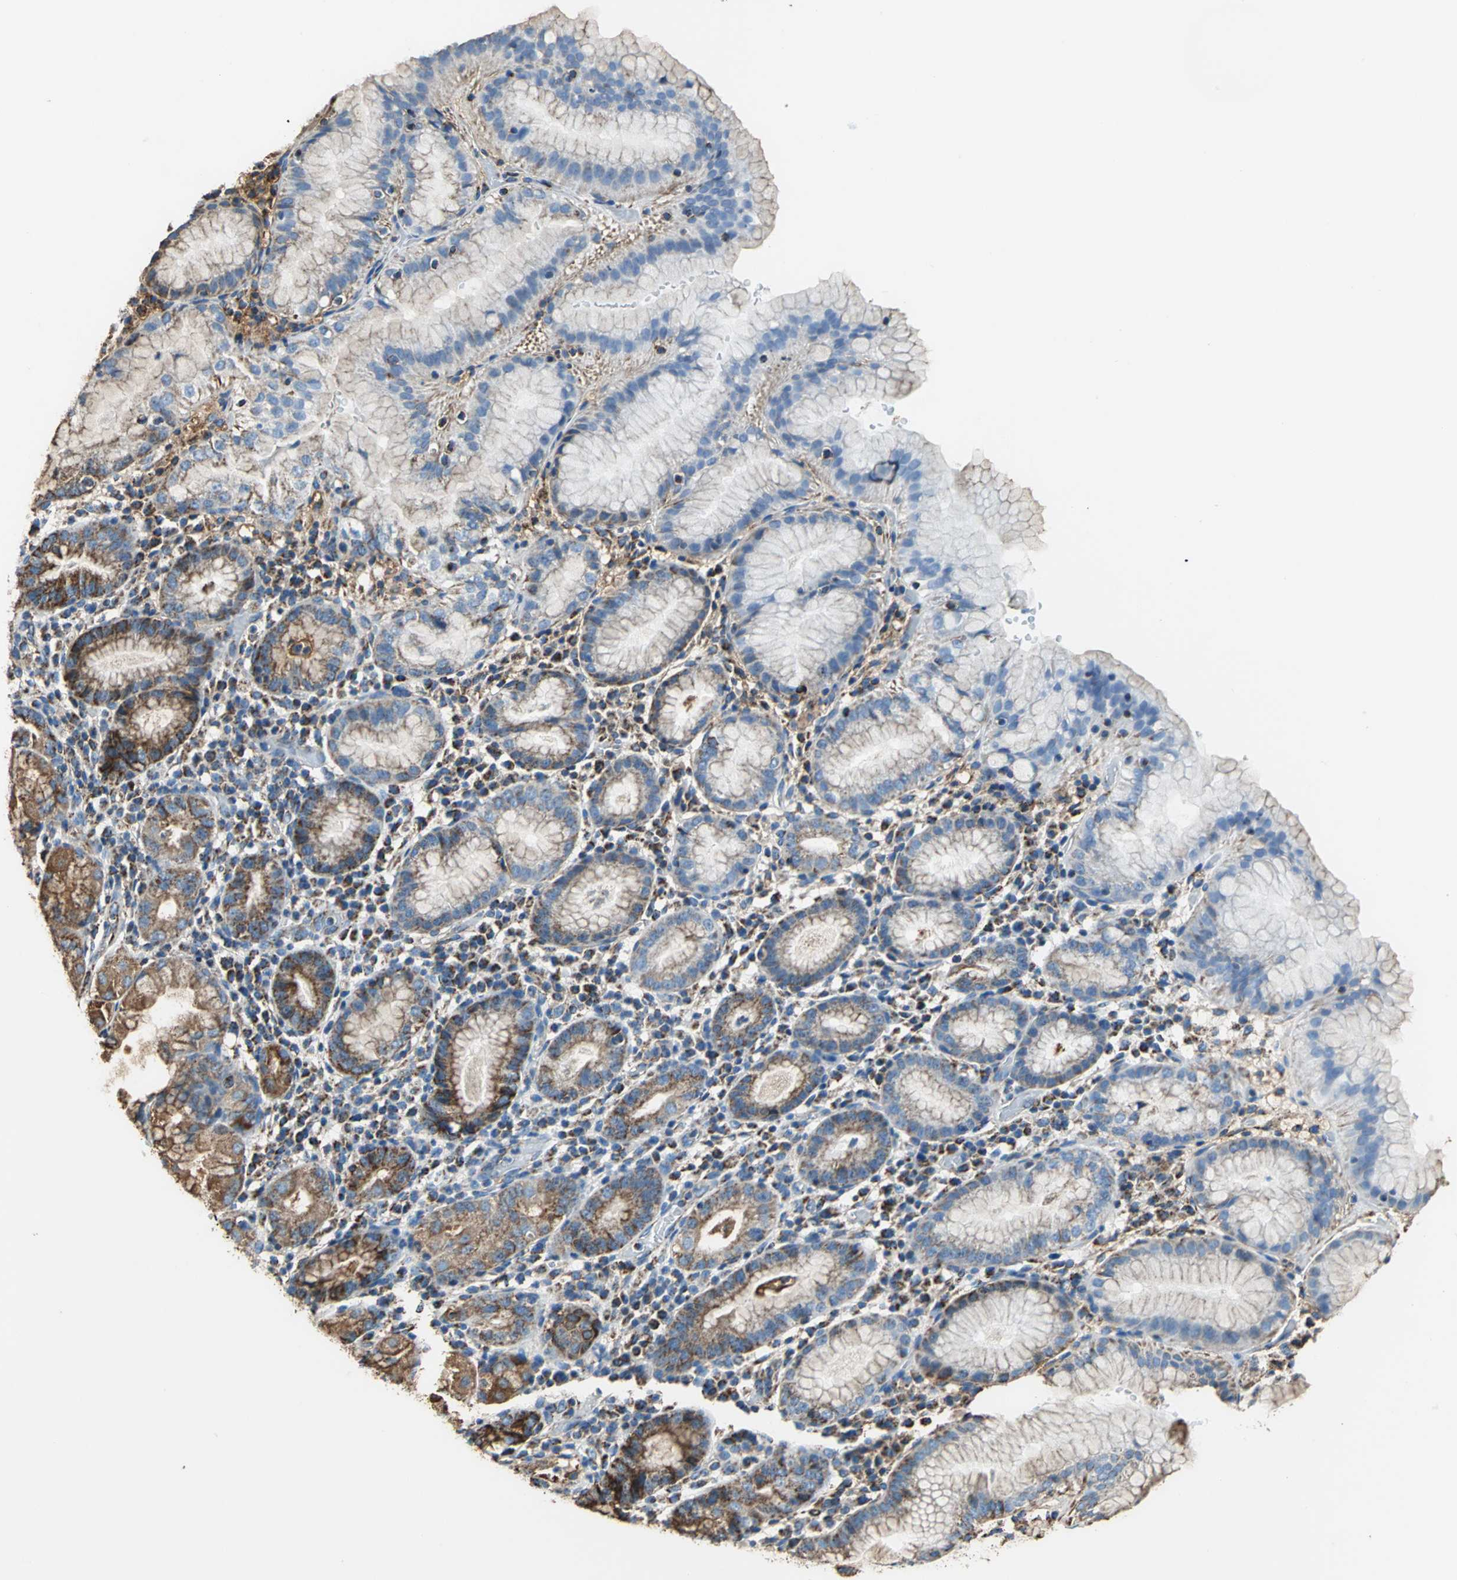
{"staining": {"intensity": "moderate", "quantity": ">75%", "location": "cytoplasmic/membranous"}, "tissue": "stomach", "cell_type": "Glandular cells", "image_type": "normal", "snomed": [{"axis": "morphology", "description": "Normal tissue, NOS"}, {"axis": "topography", "description": "Stomach"}, {"axis": "topography", "description": "Stomach, lower"}], "caption": "Protein expression by immunohistochemistry displays moderate cytoplasmic/membranous staining in approximately >75% of glandular cells in normal stomach.", "gene": "ECH1", "patient": {"sex": "female", "age": 75}}